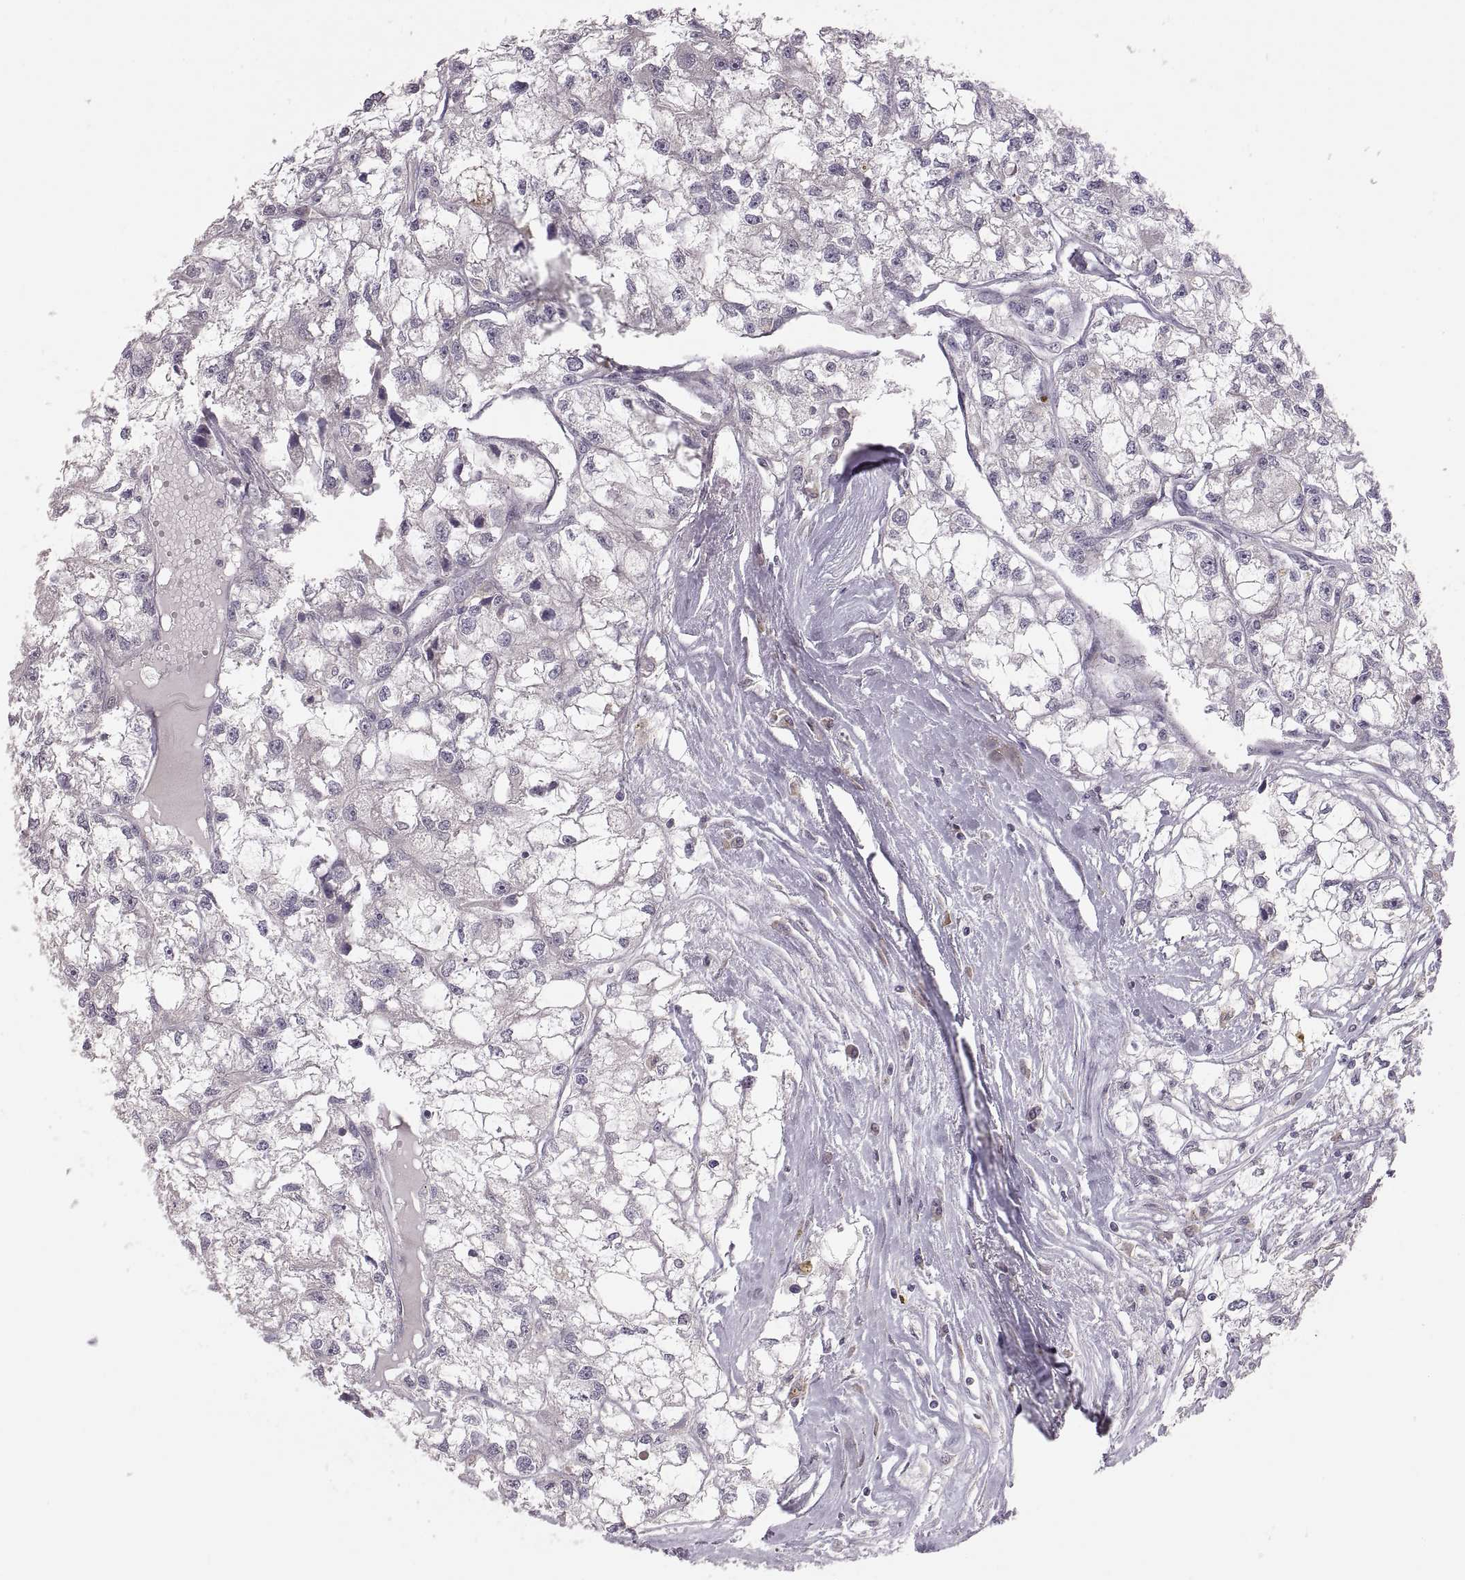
{"staining": {"intensity": "negative", "quantity": "none", "location": "none"}, "tissue": "renal cancer", "cell_type": "Tumor cells", "image_type": "cancer", "snomed": [{"axis": "morphology", "description": "Adenocarcinoma, NOS"}, {"axis": "topography", "description": "Kidney"}], "caption": "This is an IHC photomicrograph of adenocarcinoma (renal). There is no staining in tumor cells.", "gene": "HMGCR", "patient": {"sex": "male", "age": 56}}